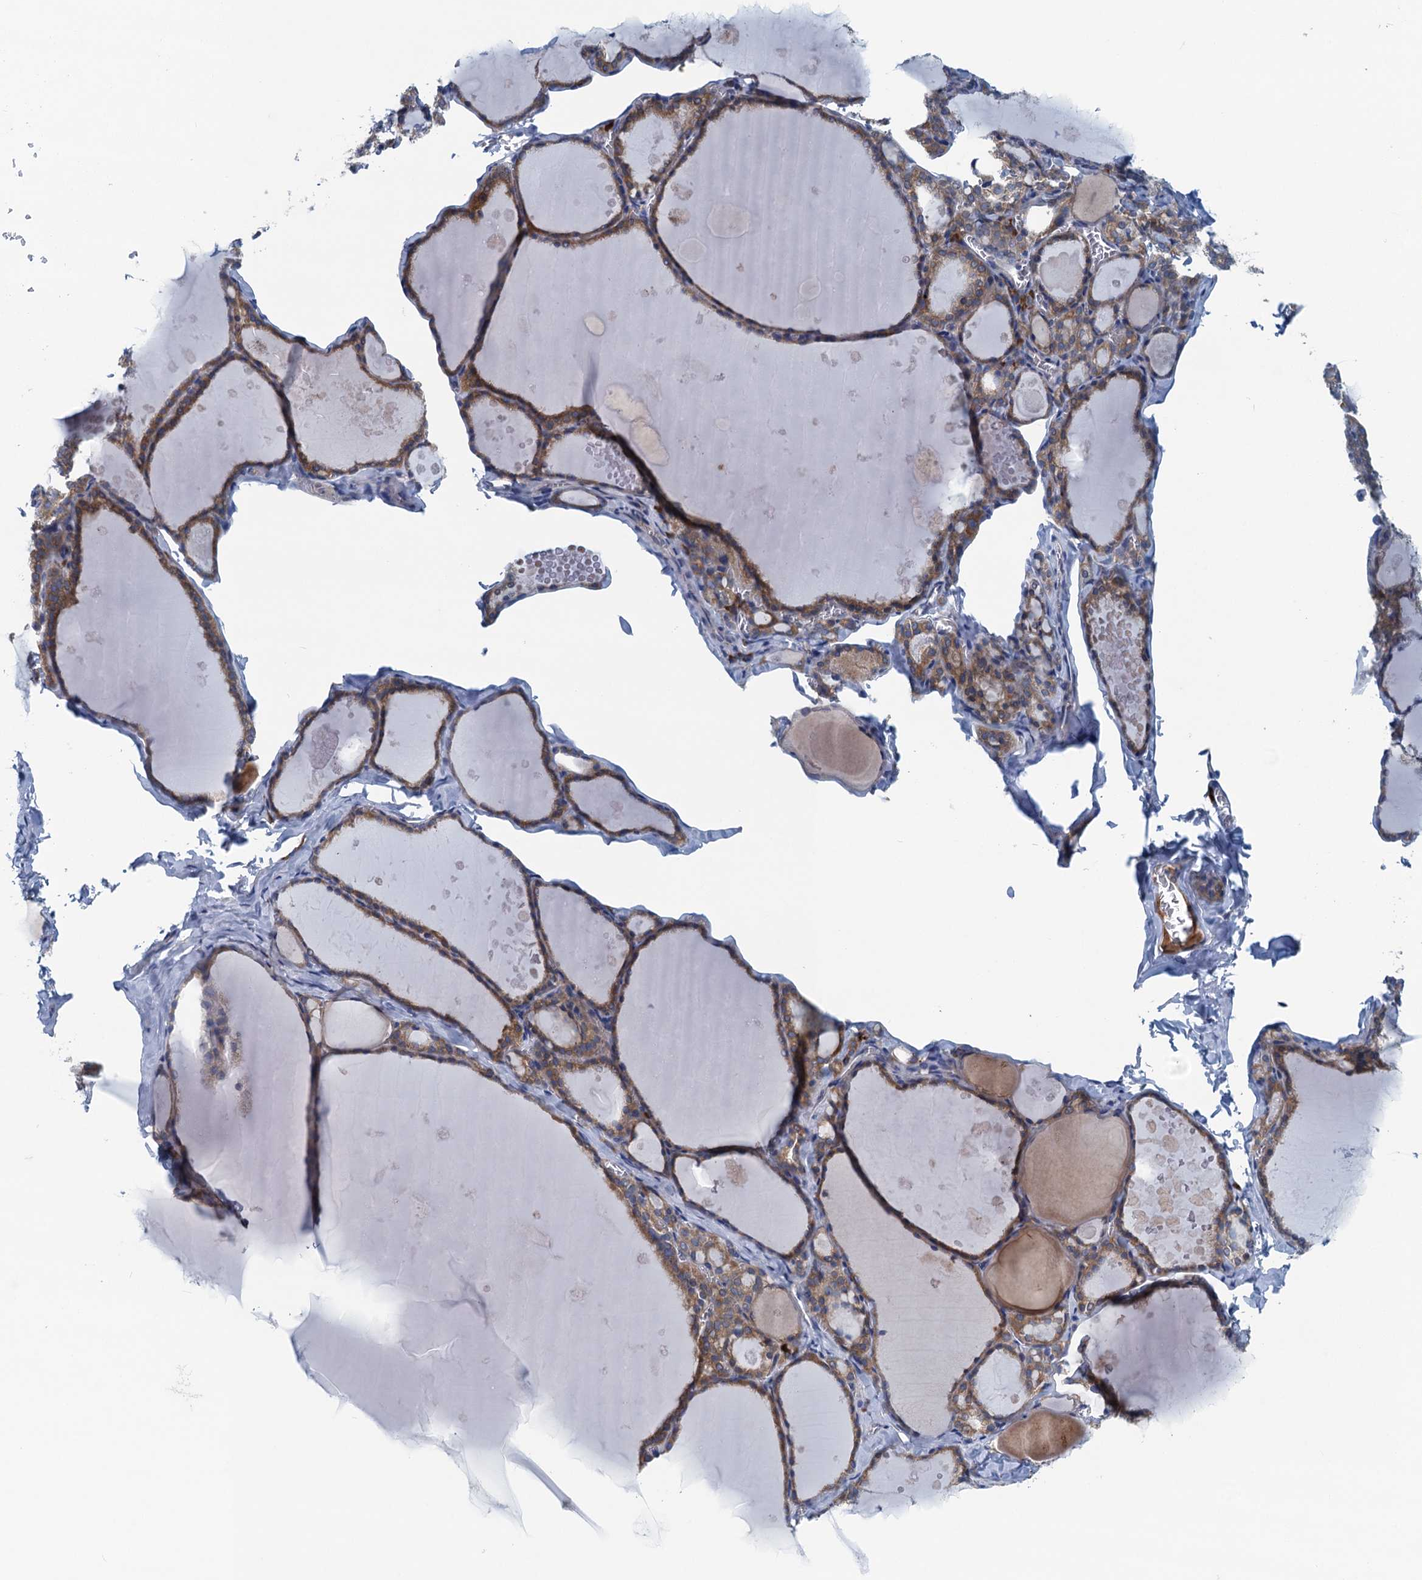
{"staining": {"intensity": "weak", "quantity": ">75%", "location": "cytoplasmic/membranous"}, "tissue": "thyroid gland", "cell_type": "Glandular cells", "image_type": "normal", "snomed": [{"axis": "morphology", "description": "Normal tissue, NOS"}, {"axis": "topography", "description": "Thyroid gland"}], "caption": "Immunohistochemistry micrograph of normal thyroid gland: thyroid gland stained using IHC demonstrates low levels of weak protein expression localized specifically in the cytoplasmic/membranous of glandular cells, appearing as a cytoplasmic/membranous brown color.", "gene": "MYDGF", "patient": {"sex": "male", "age": 56}}